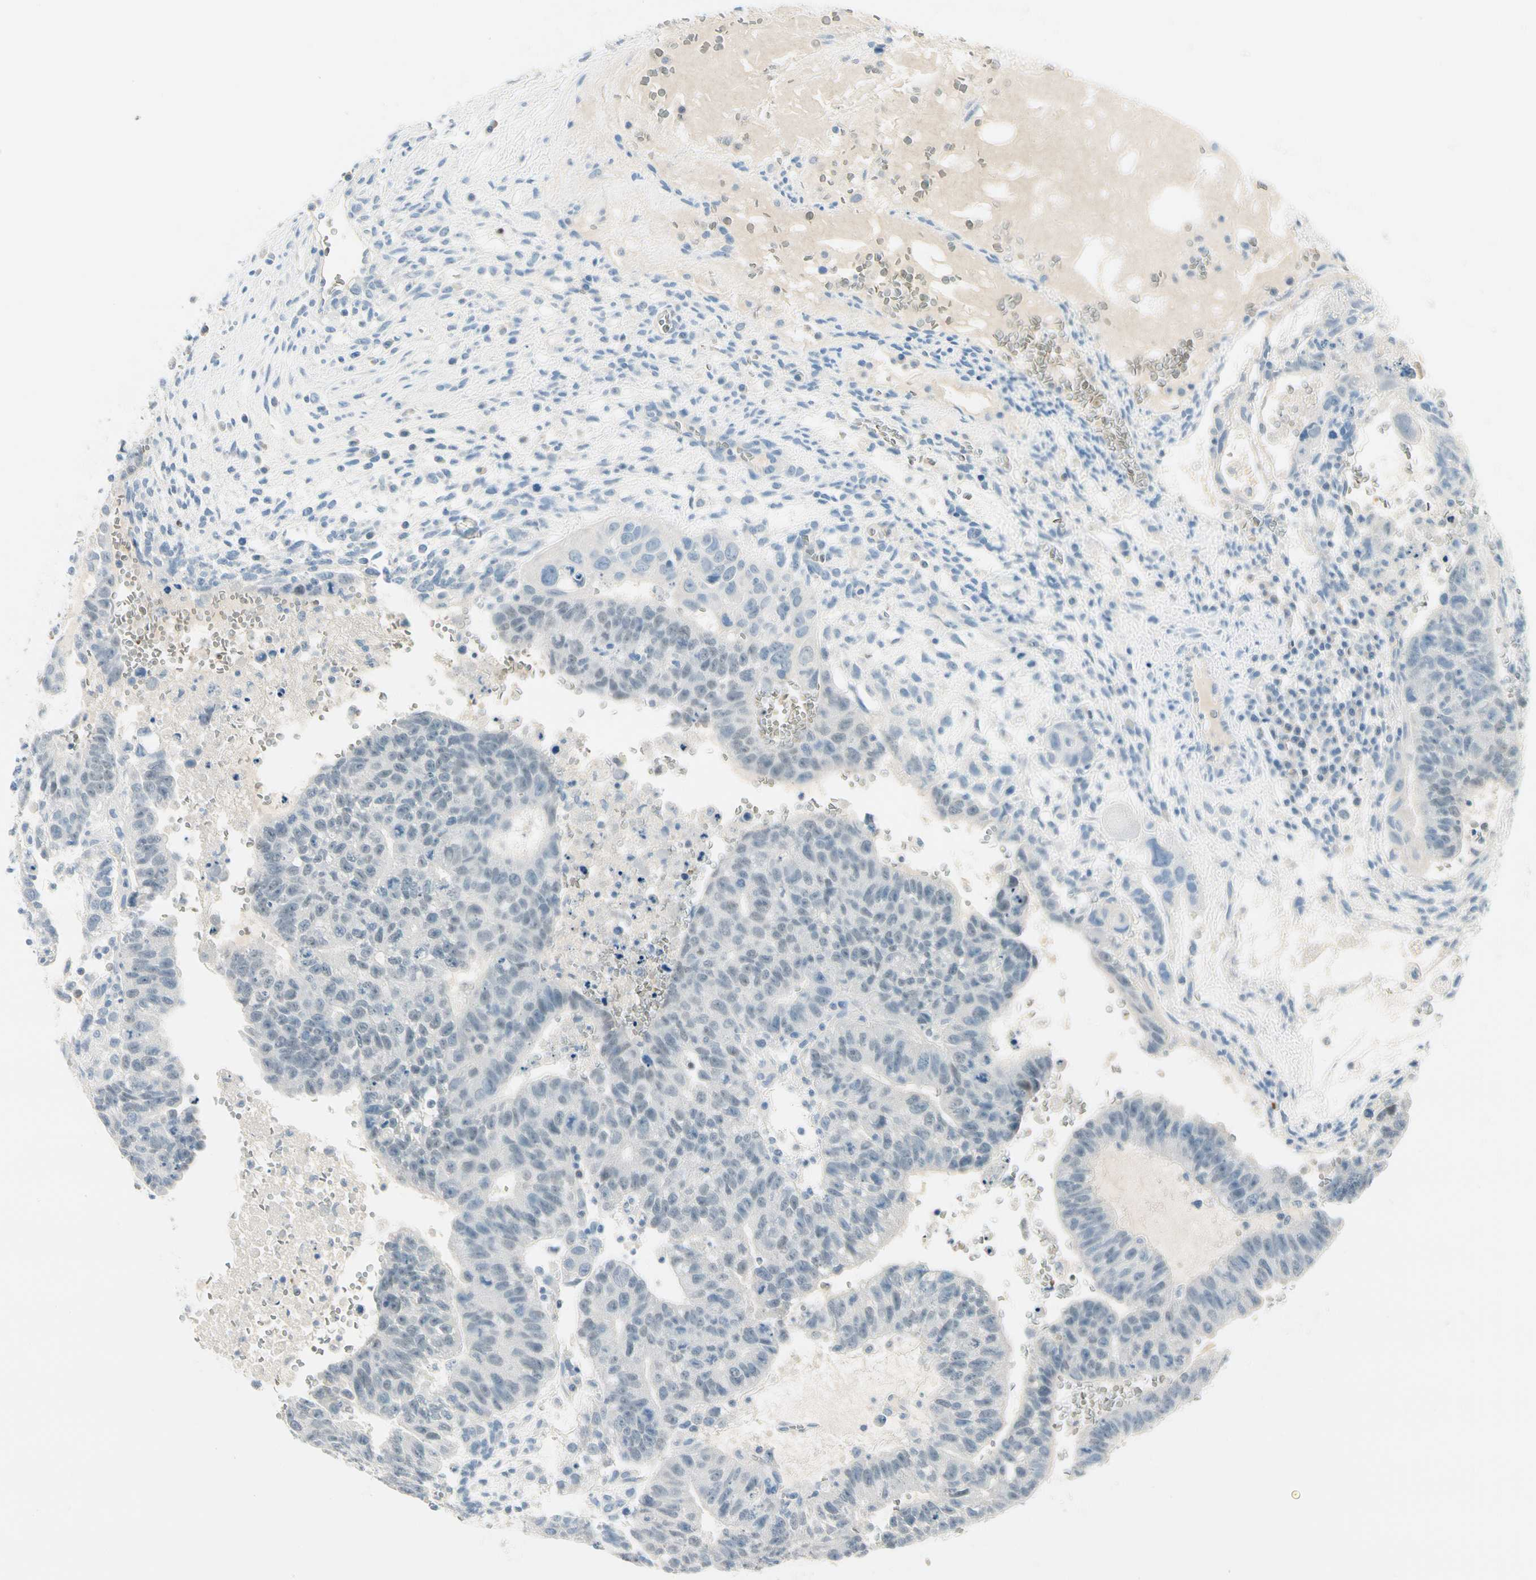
{"staining": {"intensity": "negative", "quantity": "none", "location": "none"}, "tissue": "testis cancer", "cell_type": "Tumor cells", "image_type": "cancer", "snomed": [{"axis": "morphology", "description": "Seminoma, NOS"}, {"axis": "morphology", "description": "Carcinoma, Embryonal, NOS"}, {"axis": "topography", "description": "Testis"}], "caption": "An IHC image of testis embryonal carcinoma is shown. There is no staining in tumor cells of testis embryonal carcinoma.", "gene": "CA1", "patient": {"sex": "male", "age": 52}}